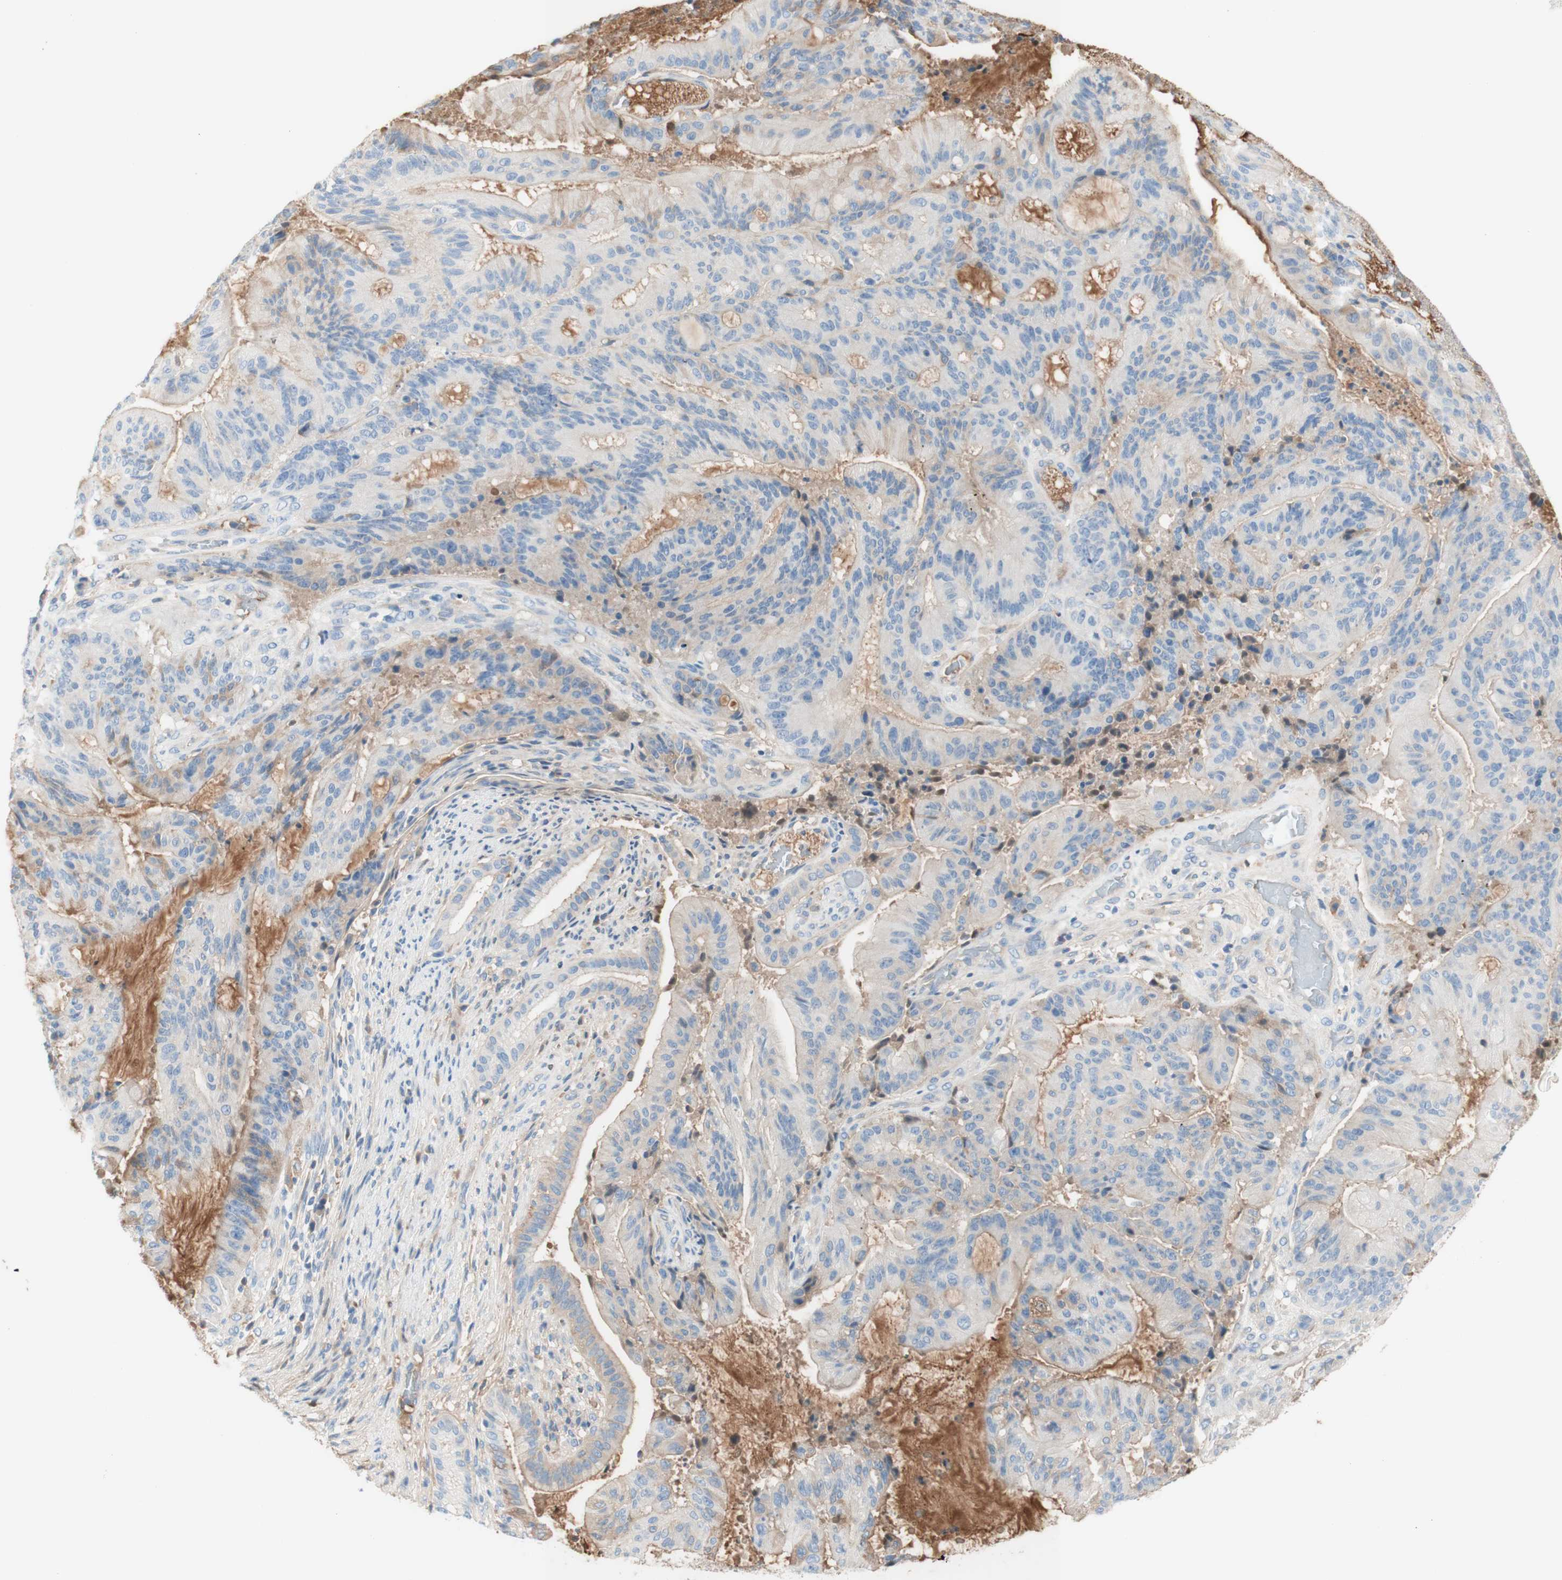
{"staining": {"intensity": "weak", "quantity": "<25%", "location": "cytoplasmic/membranous"}, "tissue": "liver cancer", "cell_type": "Tumor cells", "image_type": "cancer", "snomed": [{"axis": "morphology", "description": "Cholangiocarcinoma"}, {"axis": "topography", "description": "Liver"}], "caption": "IHC of liver cholangiocarcinoma shows no expression in tumor cells.", "gene": "KNG1", "patient": {"sex": "female", "age": 73}}